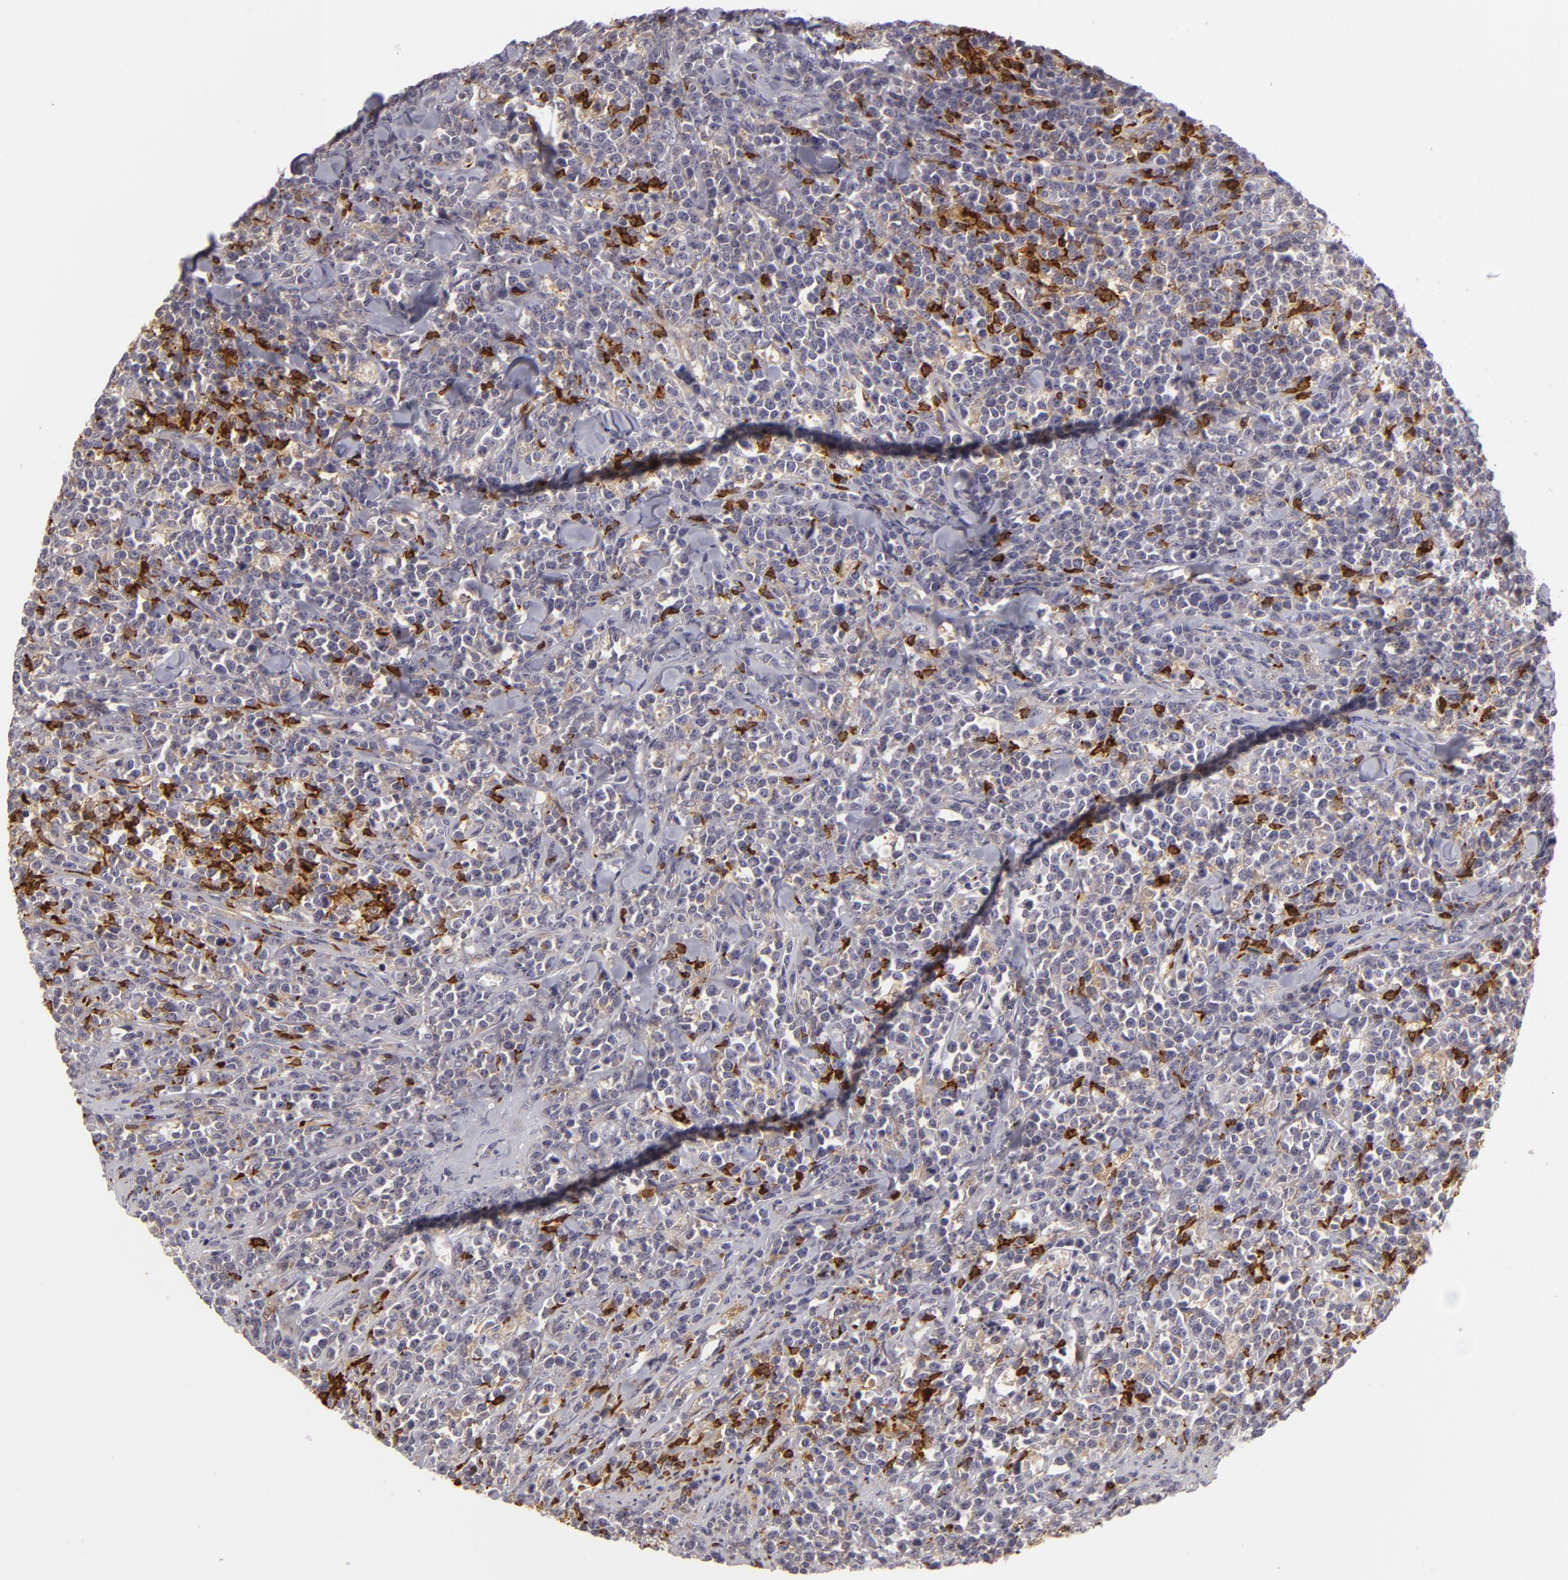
{"staining": {"intensity": "moderate", "quantity": "<25%", "location": "cytoplasmic/membranous"}, "tissue": "lymphoma", "cell_type": "Tumor cells", "image_type": "cancer", "snomed": [{"axis": "morphology", "description": "Malignant lymphoma, non-Hodgkin's type, High grade"}, {"axis": "topography", "description": "Small intestine"}, {"axis": "topography", "description": "Colon"}], "caption": "High-grade malignant lymphoma, non-Hodgkin's type tissue exhibits moderate cytoplasmic/membranous positivity in approximately <25% of tumor cells, visualized by immunohistochemistry. Using DAB (brown) and hematoxylin (blue) stains, captured at high magnification using brightfield microscopy.", "gene": "APOBEC3G", "patient": {"sex": "male", "age": 8}}